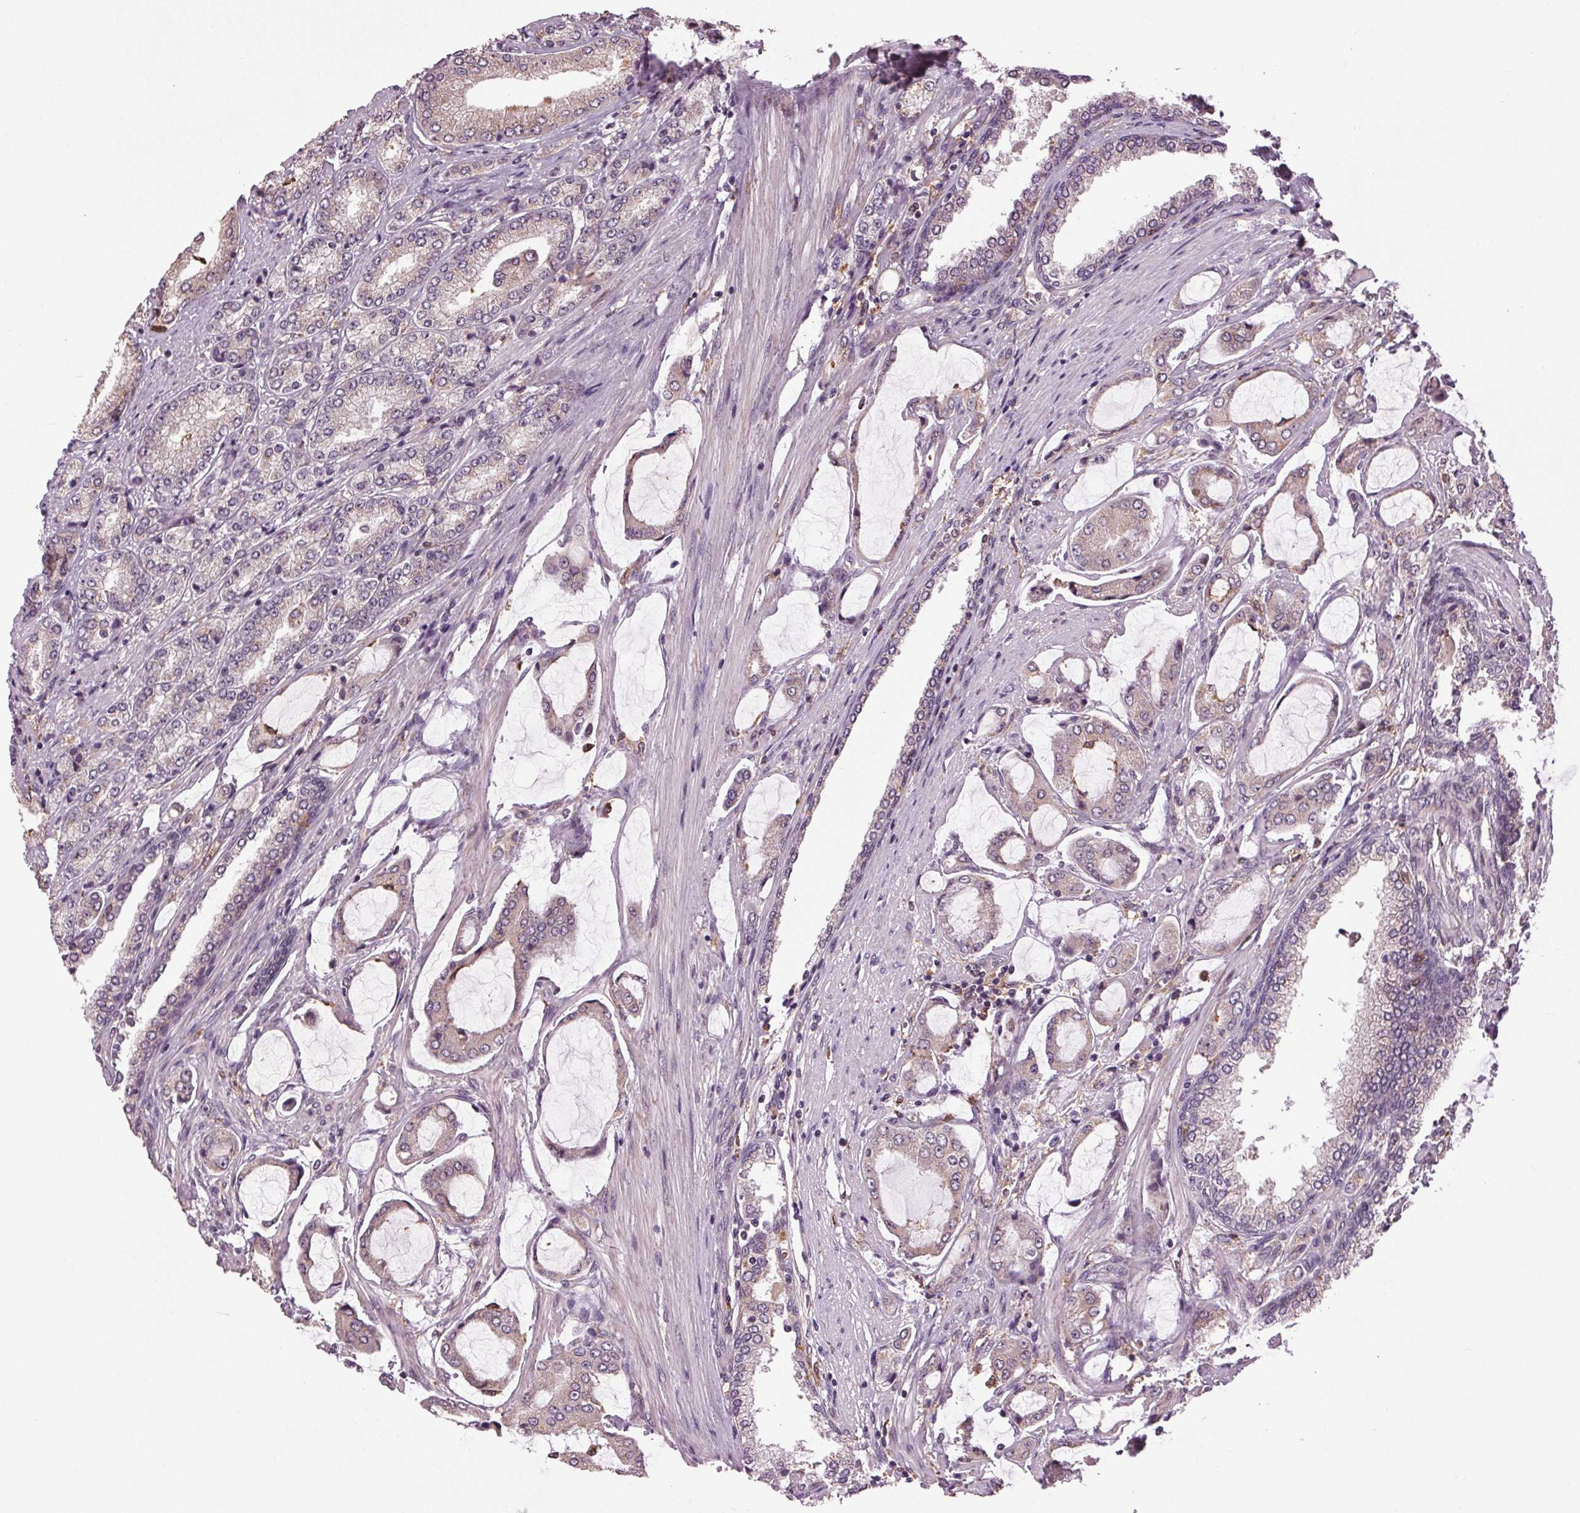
{"staining": {"intensity": "moderate", "quantity": "25%-75%", "location": "cytoplasmic/membranous"}, "tissue": "prostate cancer", "cell_type": "Tumor cells", "image_type": "cancer", "snomed": [{"axis": "morphology", "description": "Adenocarcinoma, NOS"}, {"axis": "topography", "description": "Prostate"}], "caption": "Protein staining of prostate cancer (adenocarcinoma) tissue reveals moderate cytoplasmic/membranous expression in about 25%-75% of tumor cells. The protein of interest is stained brown, and the nuclei are stained in blue (DAB (3,3'-diaminobenzidine) IHC with brightfield microscopy, high magnification).", "gene": "BSDC1", "patient": {"sex": "male", "age": 63}}